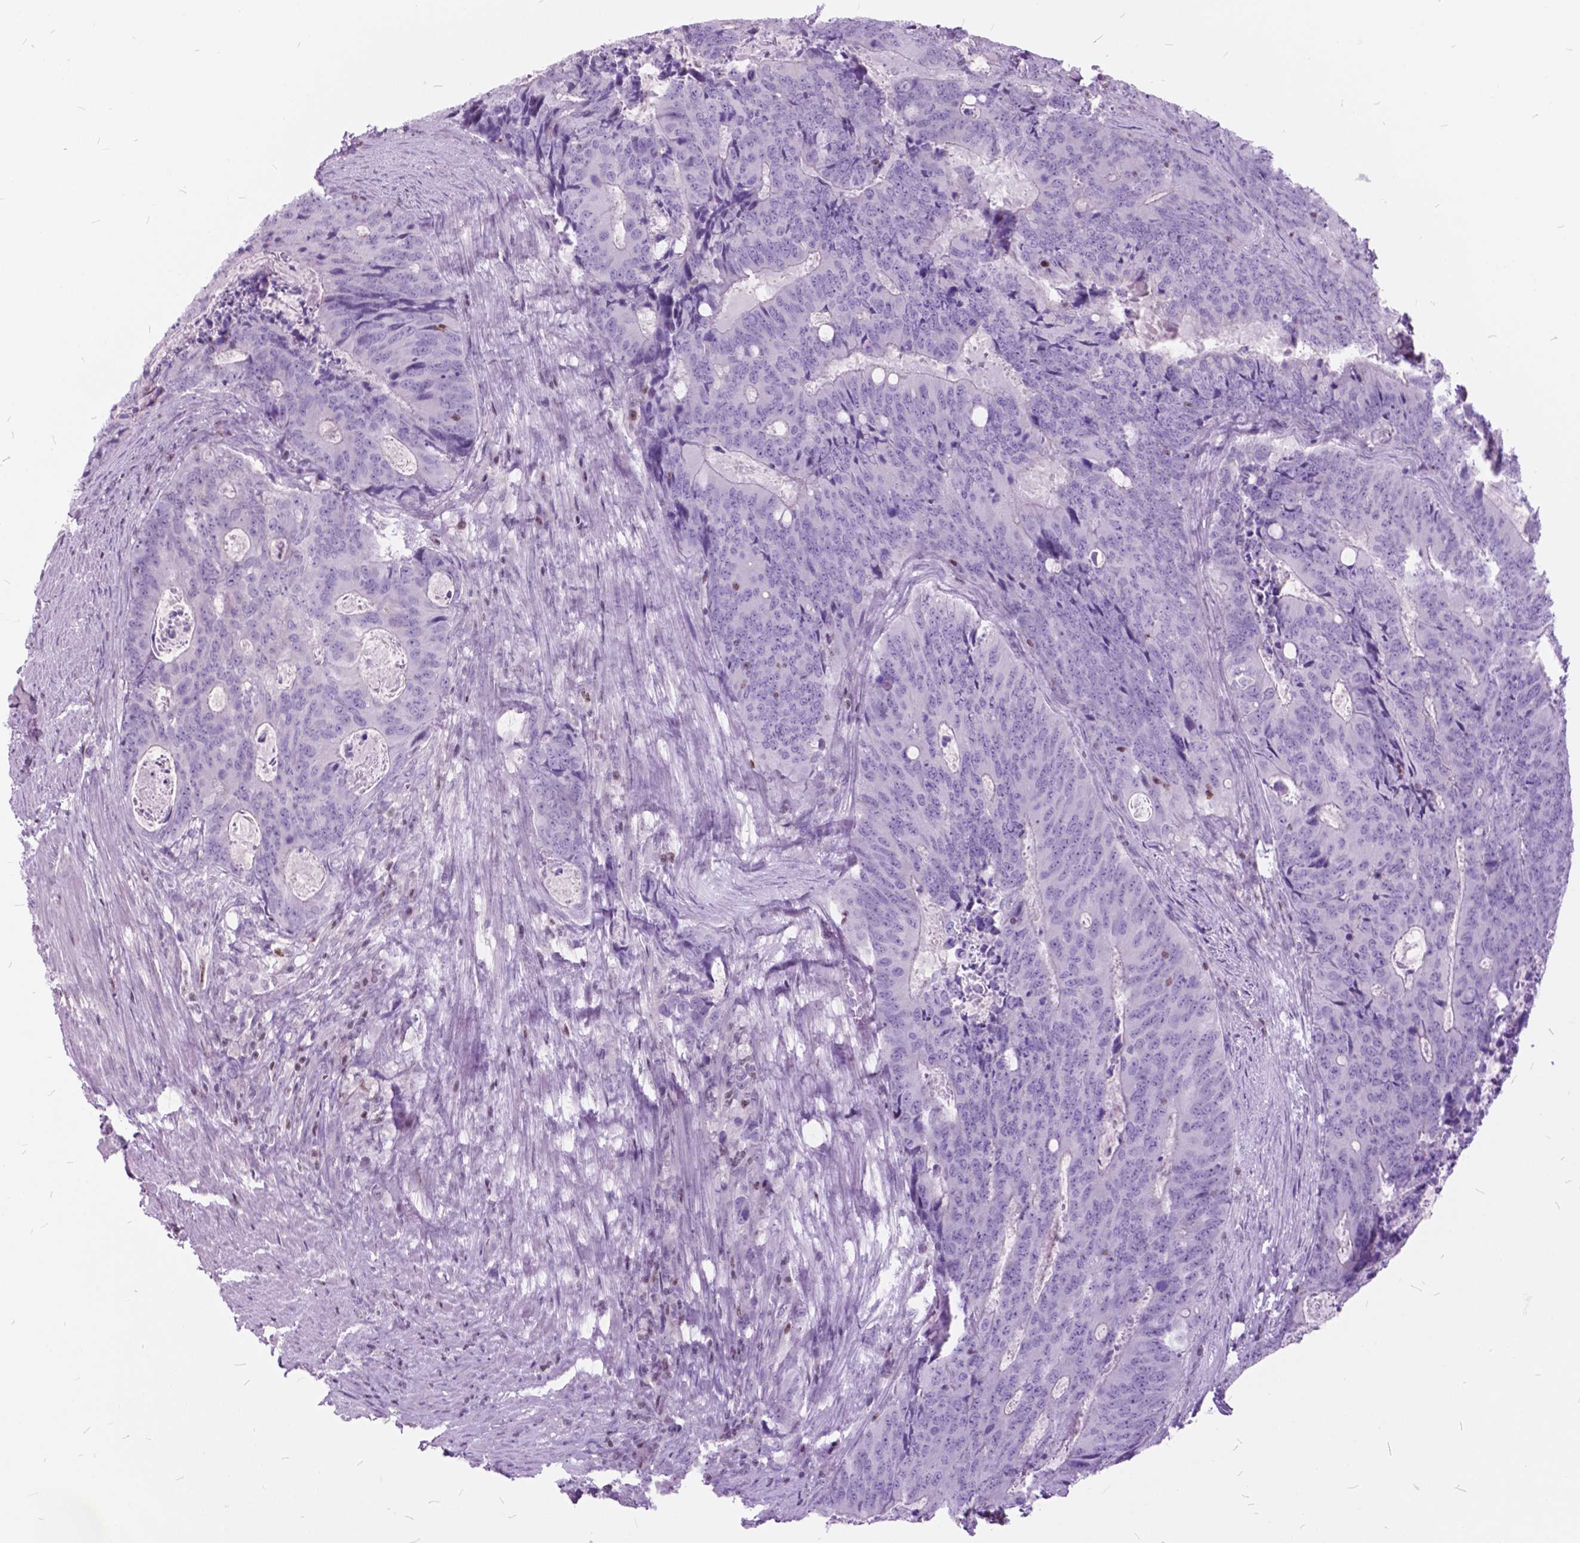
{"staining": {"intensity": "negative", "quantity": "none", "location": "none"}, "tissue": "colorectal cancer", "cell_type": "Tumor cells", "image_type": "cancer", "snomed": [{"axis": "morphology", "description": "Adenocarcinoma, NOS"}, {"axis": "topography", "description": "Colon"}], "caption": "An image of human colorectal cancer (adenocarcinoma) is negative for staining in tumor cells.", "gene": "SP140", "patient": {"sex": "male", "age": 67}}